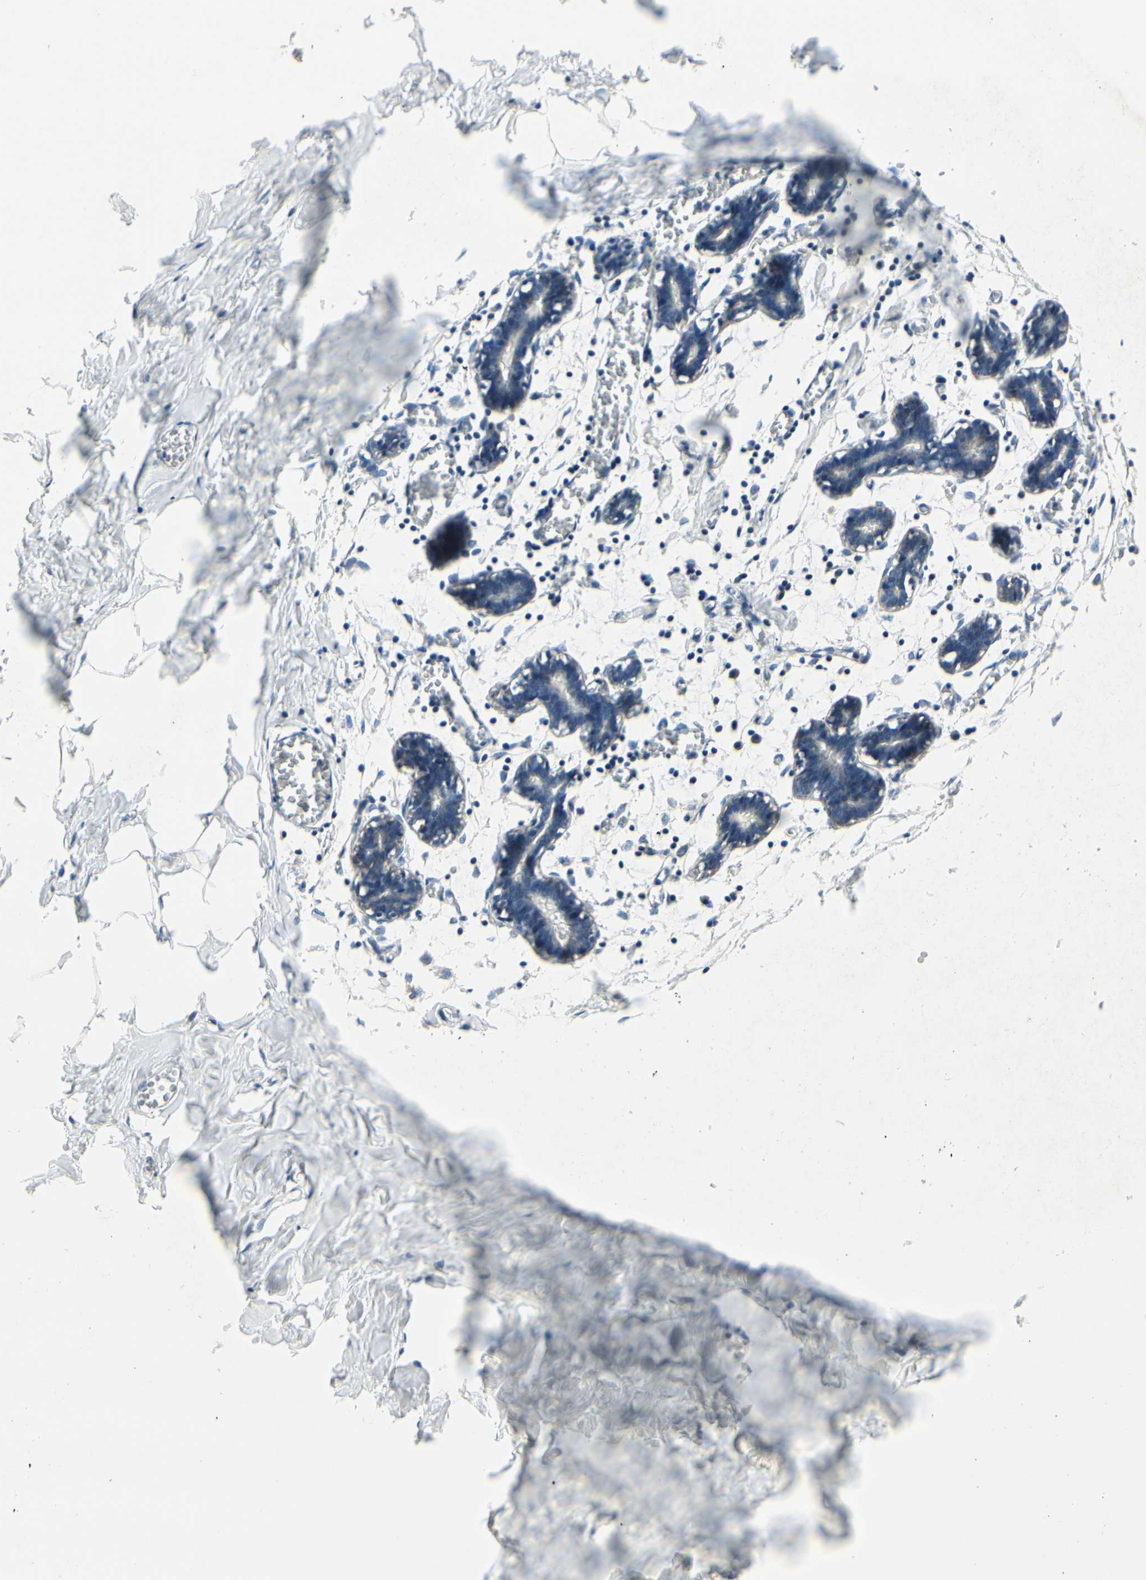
{"staining": {"intensity": "negative", "quantity": "none", "location": "none"}, "tissue": "breast", "cell_type": "Adipocytes", "image_type": "normal", "snomed": [{"axis": "morphology", "description": "Normal tissue, NOS"}, {"axis": "topography", "description": "Breast"}], "caption": "This is an IHC histopathology image of unremarkable human breast. There is no positivity in adipocytes.", "gene": "TPM1", "patient": {"sex": "female", "age": 27}}